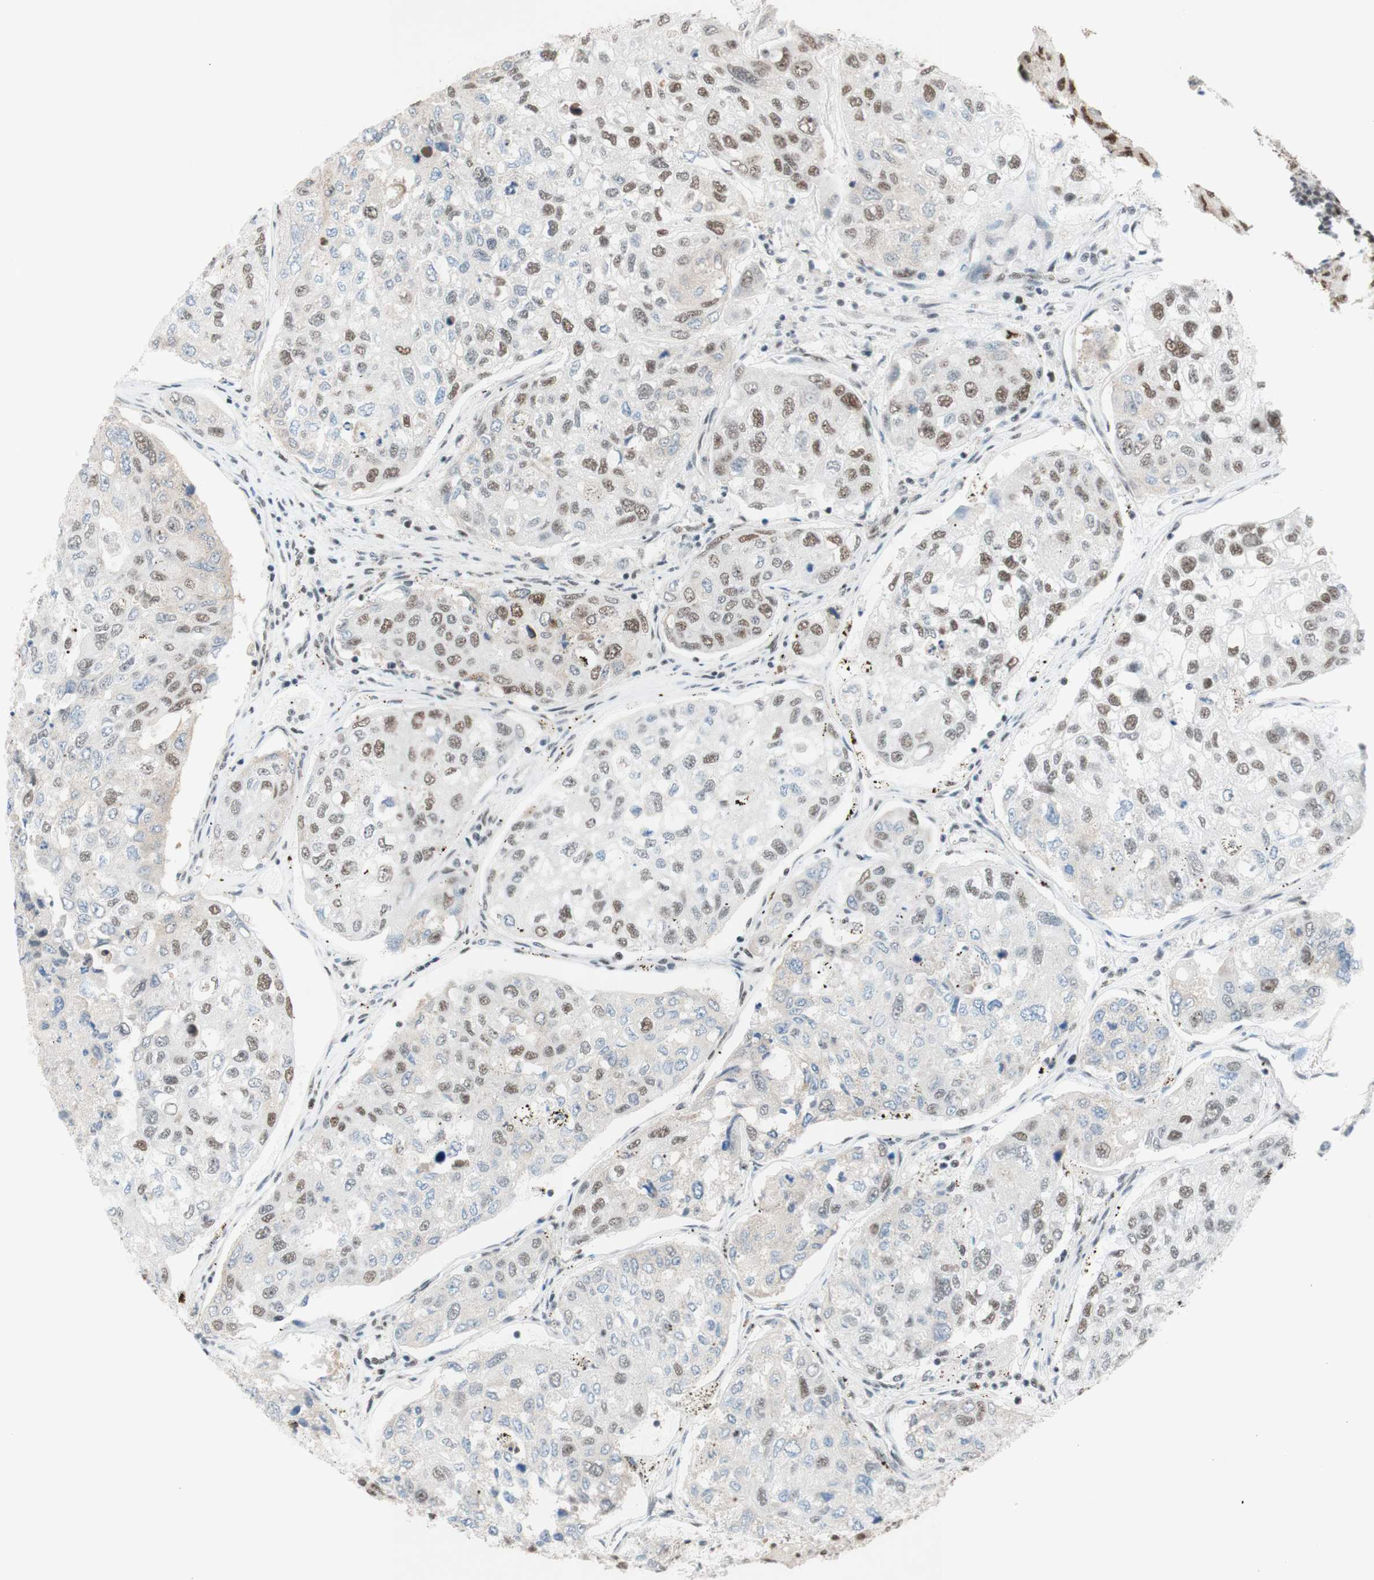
{"staining": {"intensity": "moderate", "quantity": "25%-75%", "location": "nuclear"}, "tissue": "urothelial cancer", "cell_type": "Tumor cells", "image_type": "cancer", "snomed": [{"axis": "morphology", "description": "Urothelial carcinoma, High grade"}, {"axis": "topography", "description": "Lymph node"}, {"axis": "topography", "description": "Urinary bladder"}], "caption": "Urothelial carcinoma (high-grade) stained with immunohistochemistry (IHC) demonstrates moderate nuclear staining in about 25%-75% of tumor cells.", "gene": "PRPF19", "patient": {"sex": "male", "age": 51}}